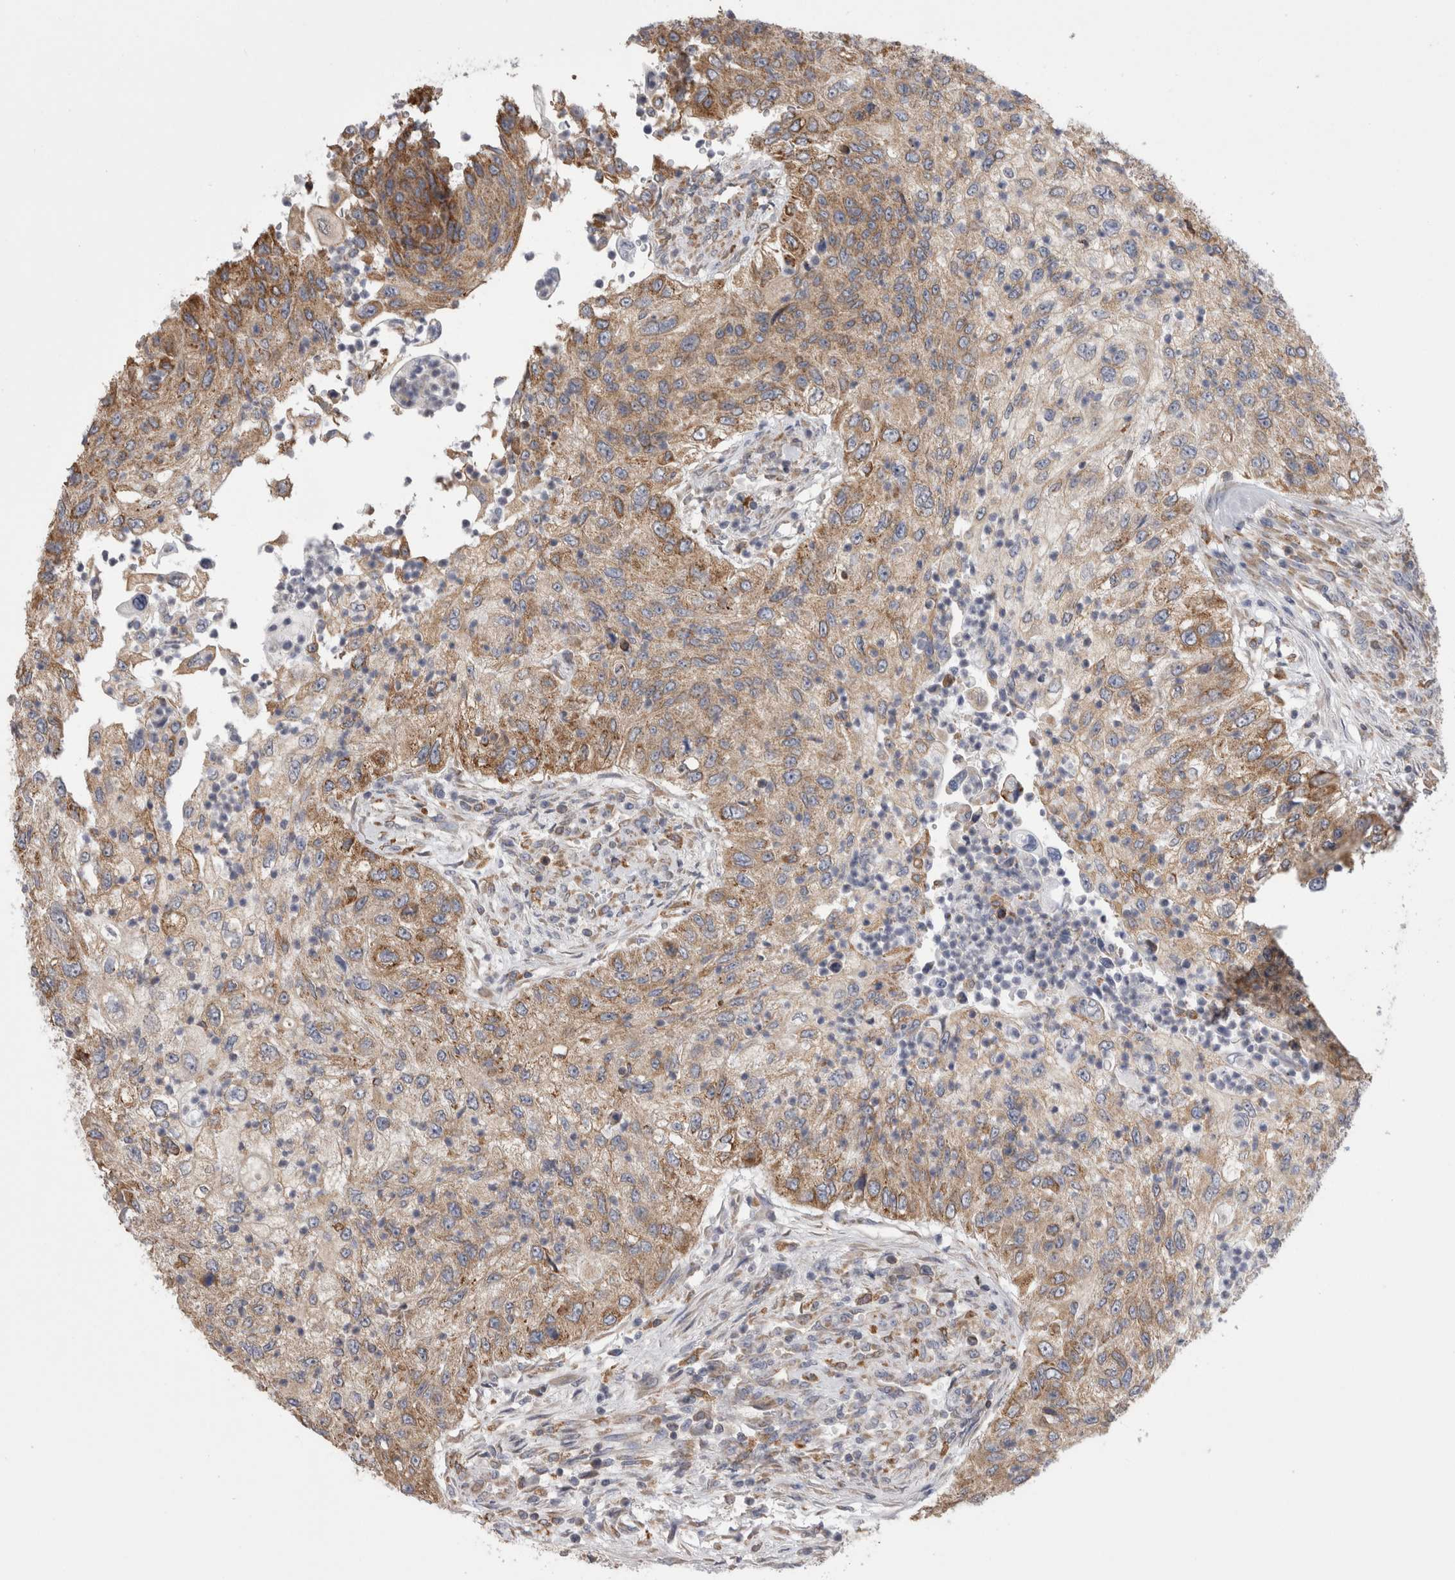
{"staining": {"intensity": "moderate", "quantity": ">75%", "location": "cytoplasmic/membranous"}, "tissue": "urothelial cancer", "cell_type": "Tumor cells", "image_type": "cancer", "snomed": [{"axis": "morphology", "description": "Urothelial carcinoma, High grade"}, {"axis": "topography", "description": "Urinary bladder"}], "caption": "This histopathology image exhibits urothelial carcinoma (high-grade) stained with immunohistochemistry to label a protein in brown. The cytoplasmic/membranous of tumor cells show moderate positivity for the protein. Nuclei are counter-stained blue.", "gene": "ZNF341", "patient": {"sex": "female", "age": 60}}